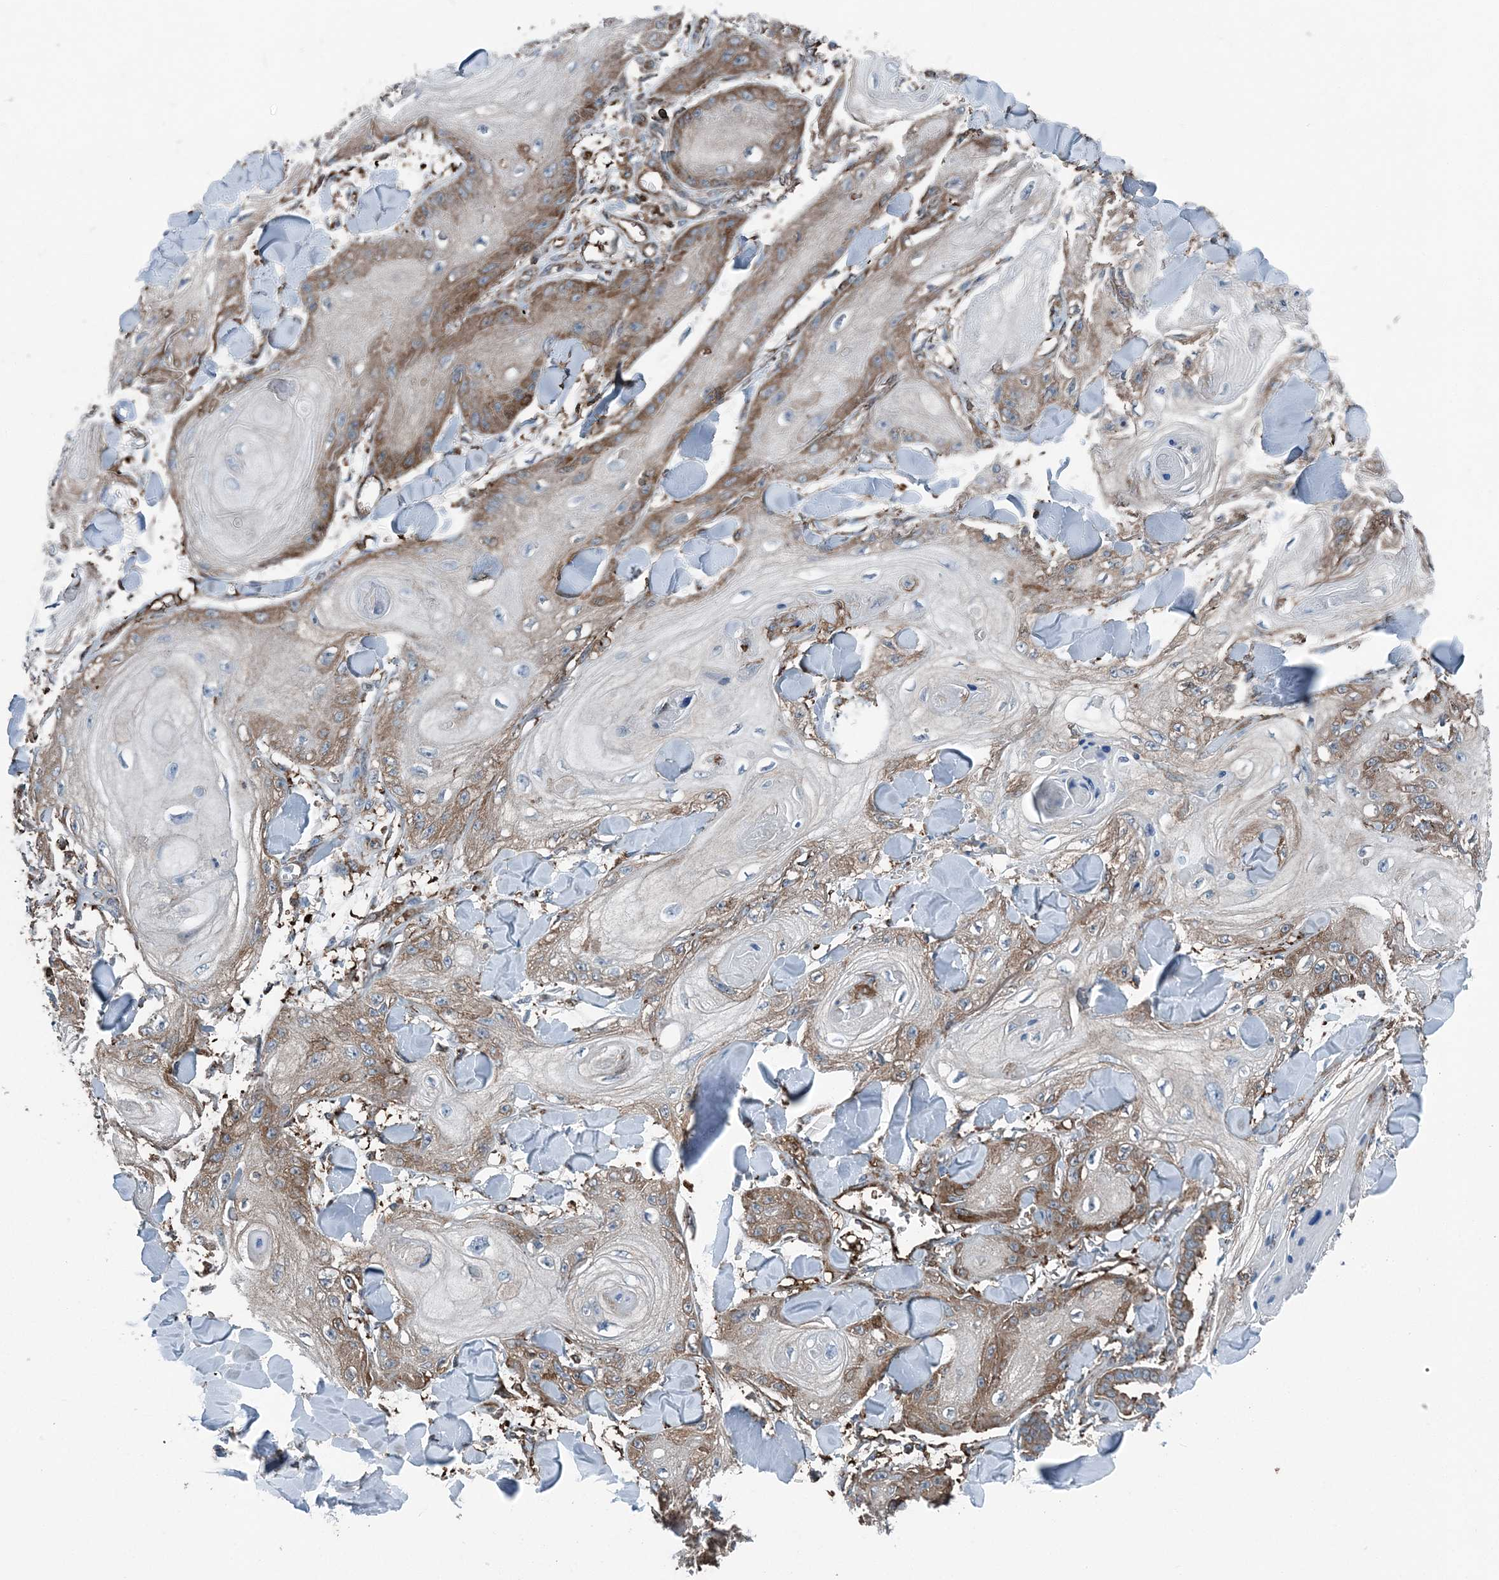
{"staining": {"intensity": "moderate", "quantity": "25%-75%", "location": "cytoplasmic/membranous"}, "tissue": "skin cancer", "cell_type": "Tumor cells", "image_type": "cancer", "snomed": [{"axis": "morphology", "description": "Squamous cell carcinoma, NOS"}, {"axis": "topography", "description": "Skin"}], "caption": "IHC micrograph of squamous cell carcinoma (skin) stained for a protein (brown), which reveals medium levels of moderate cytoplasmic/membranous positivity in about 25%-75% of tumor cells.", "gene": "CFL1", "patient": {"sex": "male", "age": 74}}